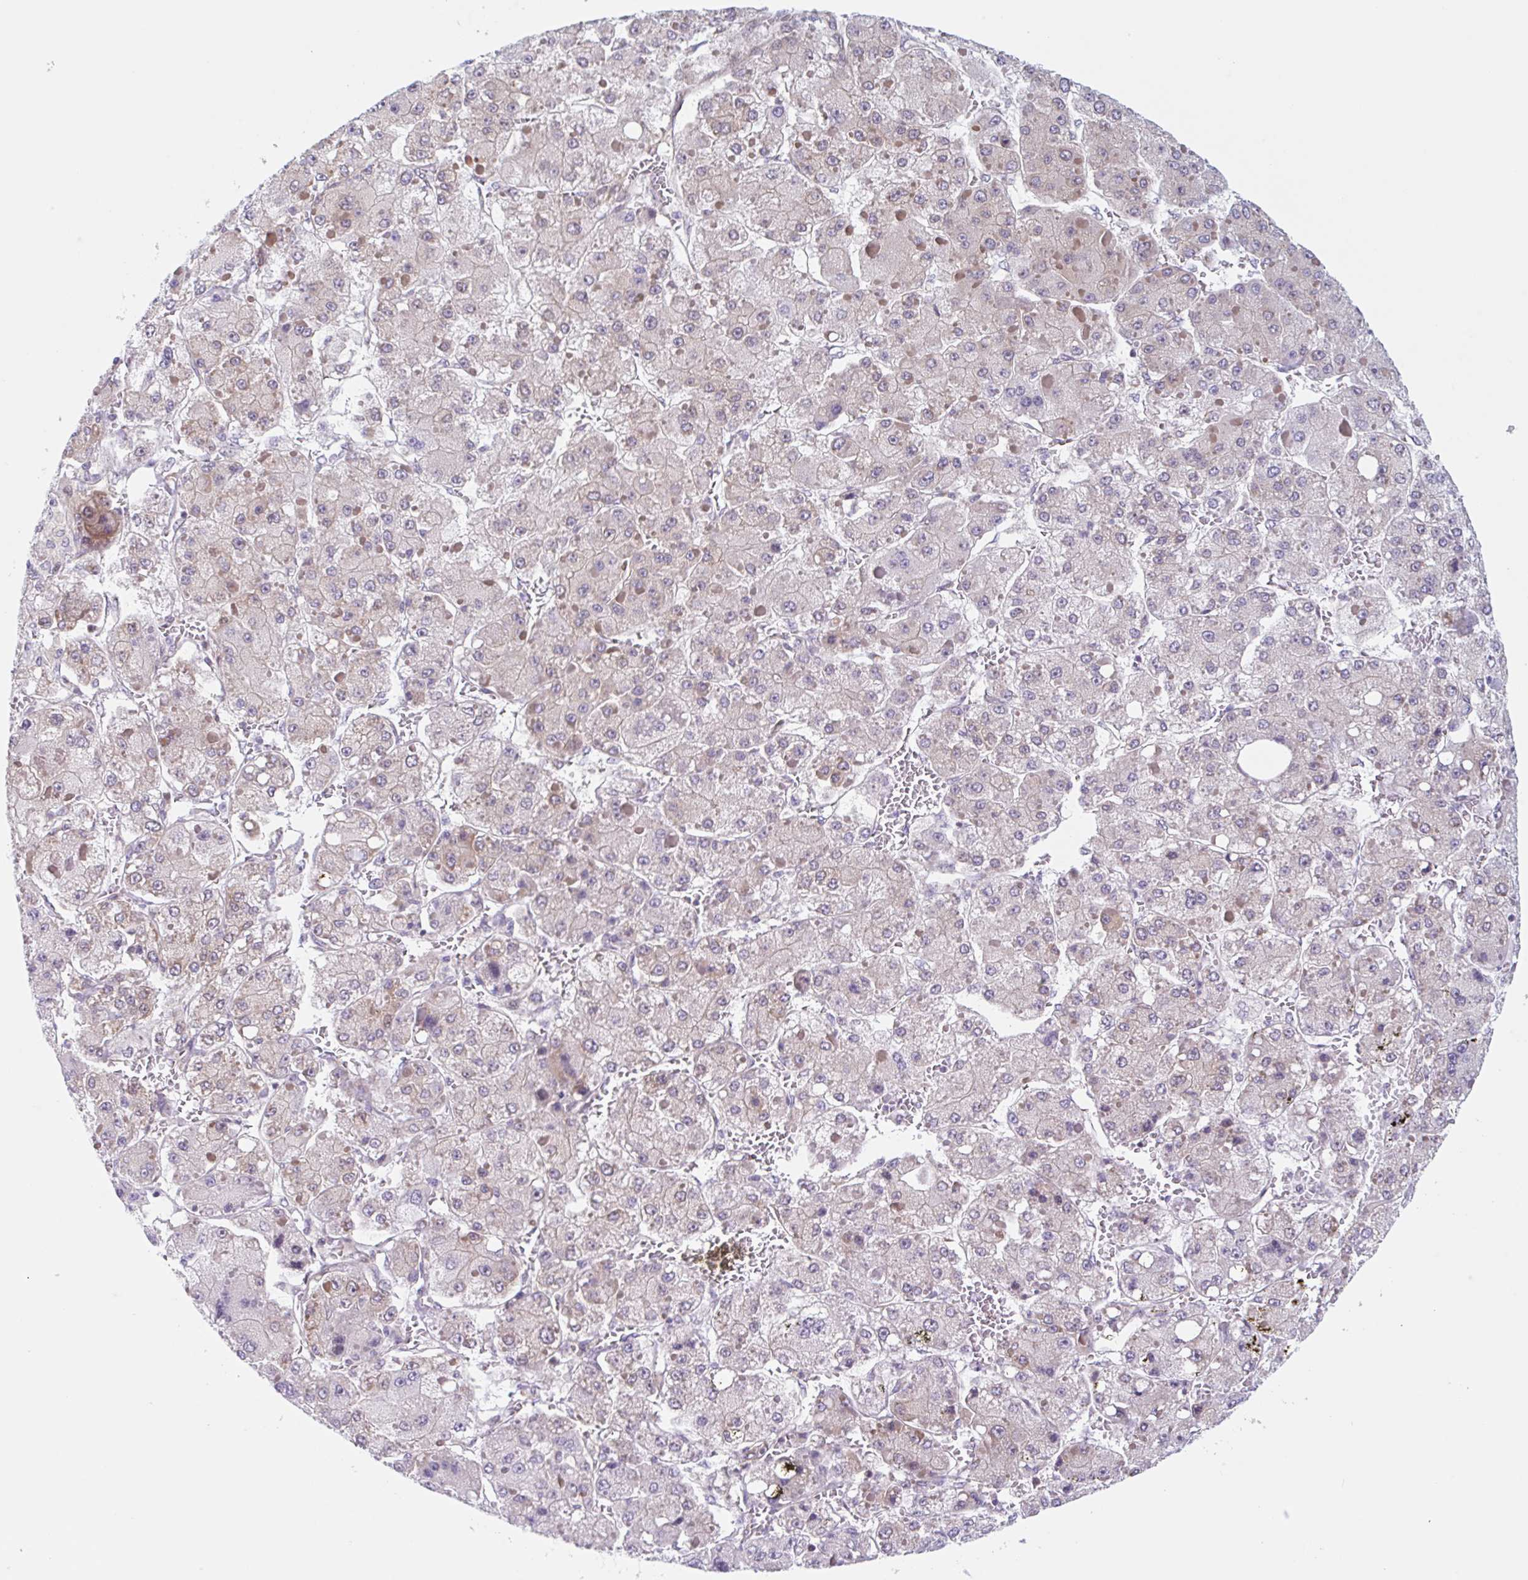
{"staining": {"intensity": "negative", "quantity": "none", "location": "none"}, "tissue": "liver cancer", "cell_type": "Tumor cells", "image_type": "cancer", "snomed": [{"axis": "morphology", "description": "Carcinoma, Hepatocellular, NOS"}, {"axis": "topography", "description": "Liver"}], "caption": "High power microscopy image of an immunohistochemistry (IHC) image of hepatocellular carcinoma (liver), revealing no significant expression in tumor cells. Nuclei are stained in blue.", "gene": "TBPL2", "patient": {"sex": "female", "age": 73}}